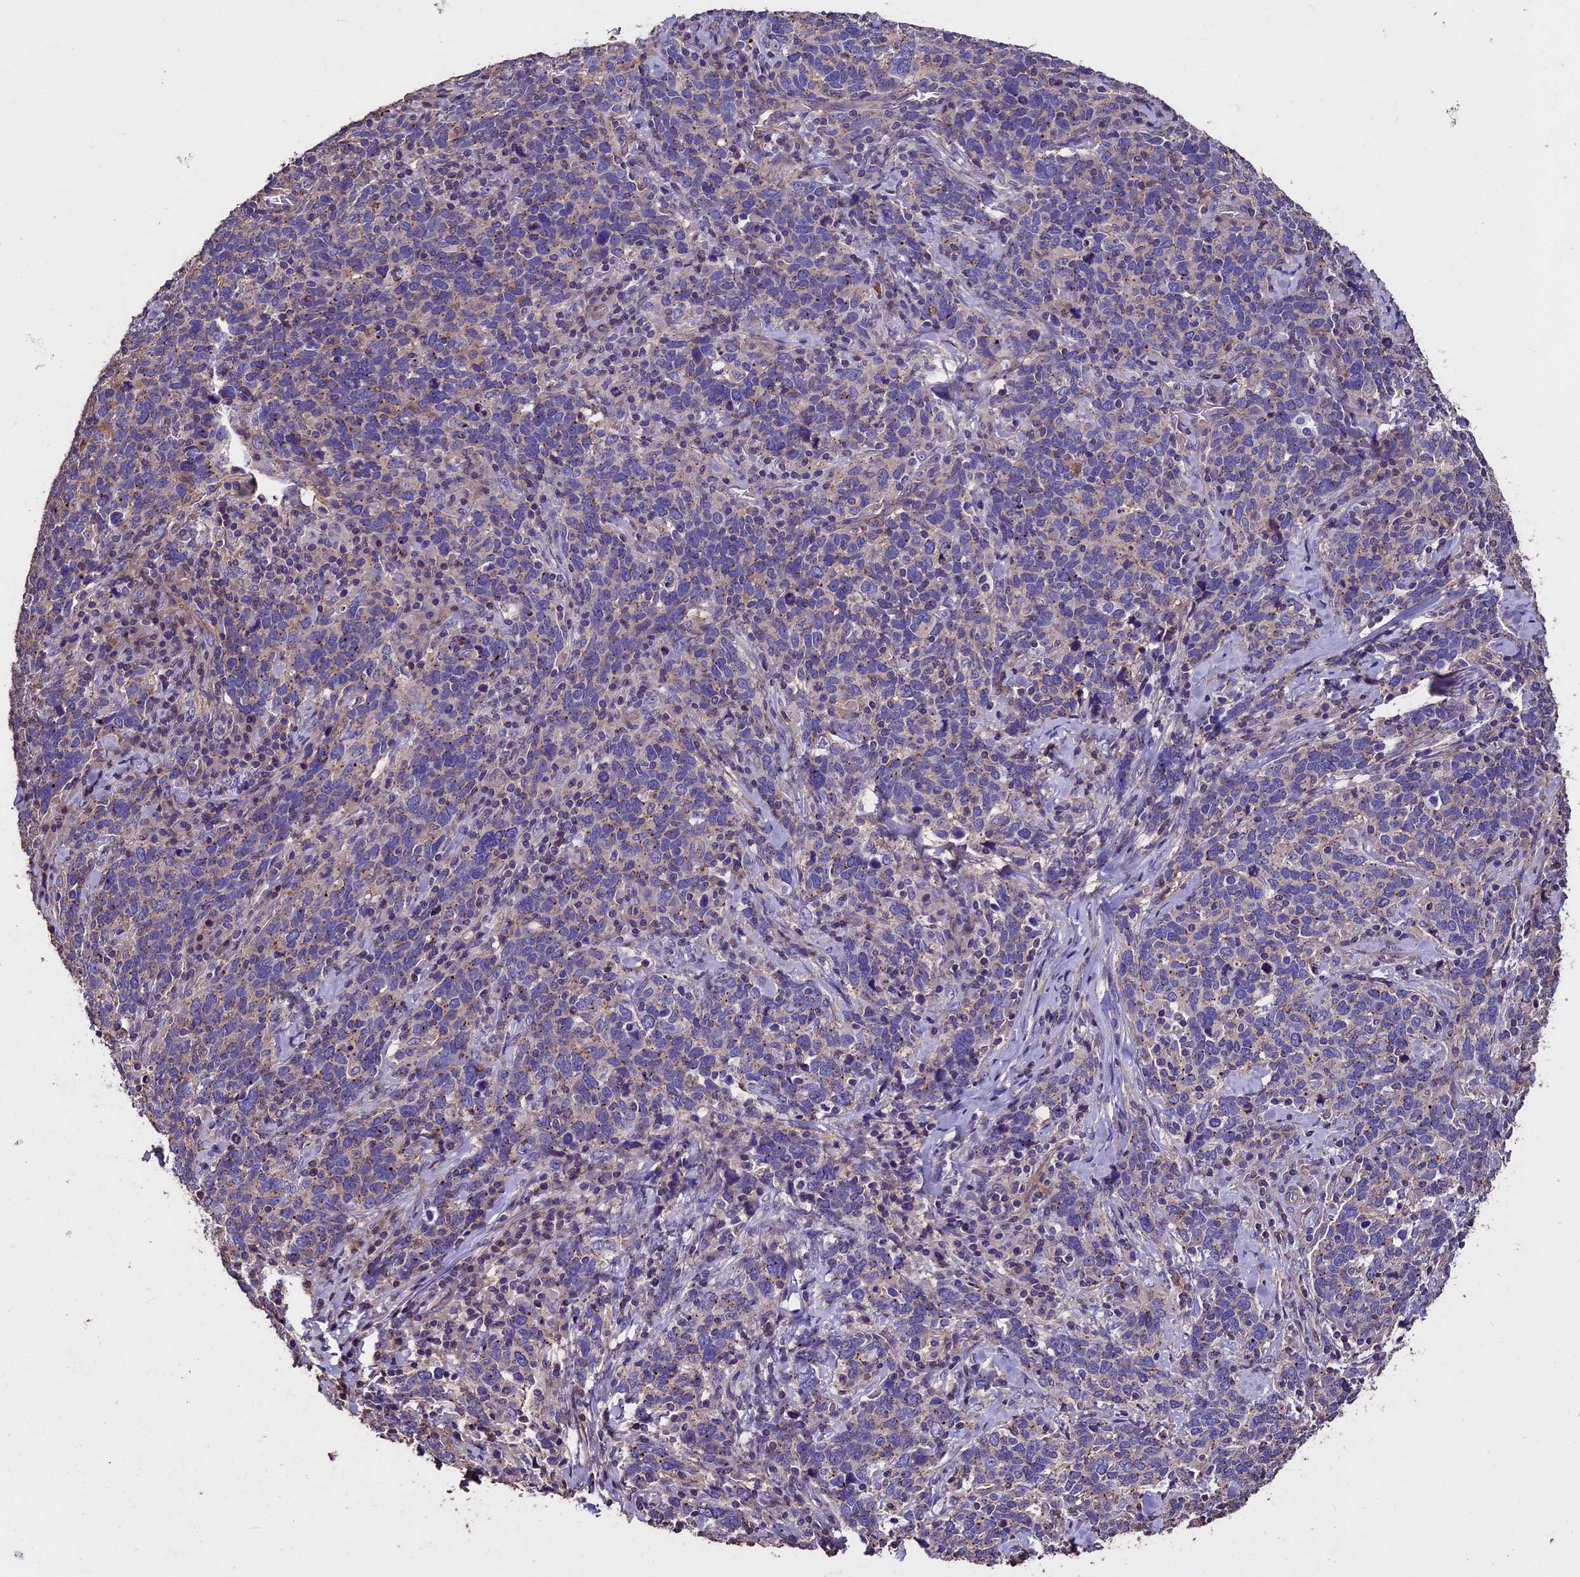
{"staining": {"intensity": "negative", "quantity": "none", "location": "none"}, "tissue": "cervical cancer", "cell_type": "Tumor cells", "image_type": "cancer", "snomed": [{"axis": "morphology", "description": "Squamous cell carcinoma, NOS"}, {"axis": "topography", "description": "Cervix"}], "caption": "This is an immunohistochemistry histopathology image of squamous cell carcinoma (cervical). There is no expression in tumor cells.", "gene": "USB1", "patient": {"sex": "female", "age": 41}}